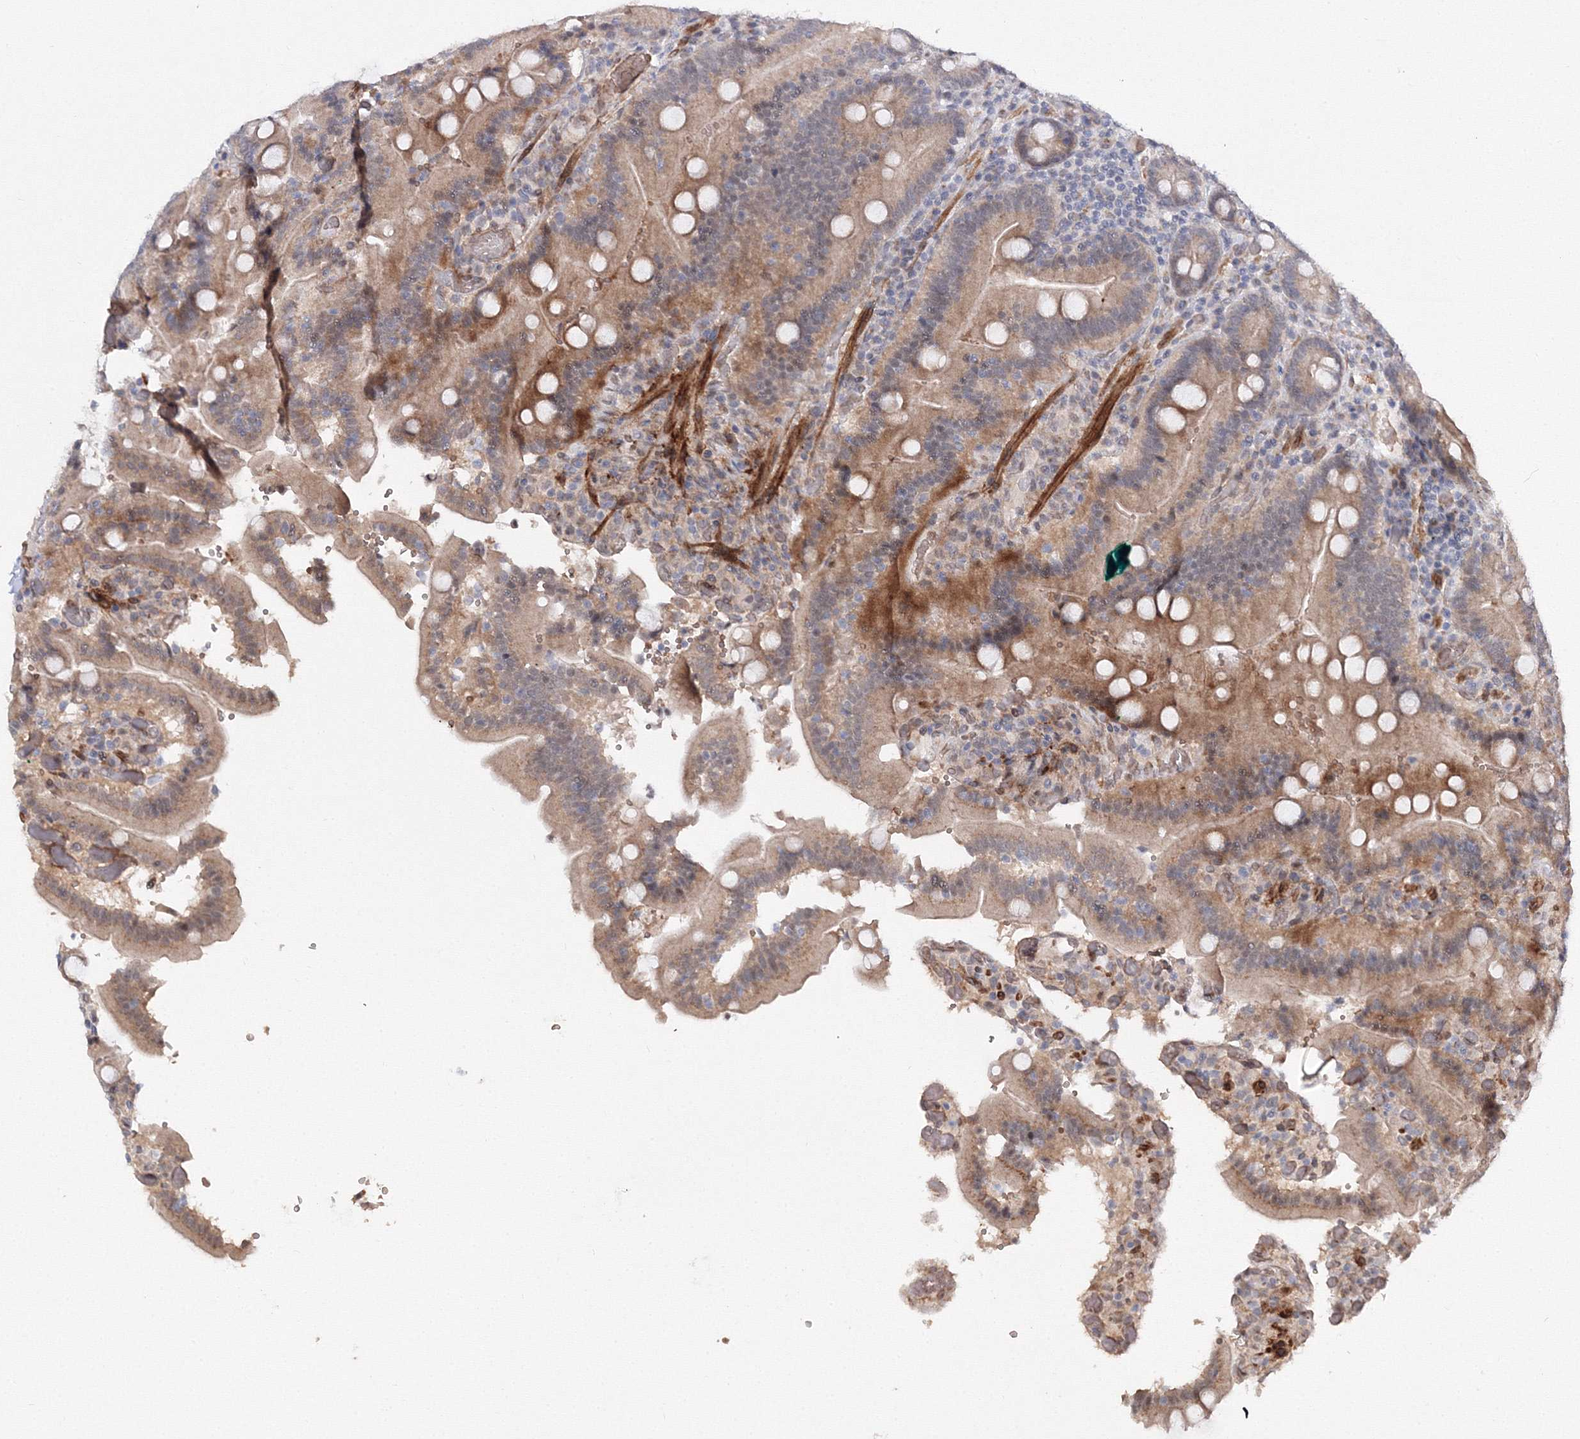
{"staining": {"intensity": "moderate", "quantity": ">75%", "location": "cytoplasmic/membranous,nuclear"}, "tissue": "duodenum", "cell_type": "Glandular cells", "image_type": "normal", "snomed": [{"axis": "morphology", "description": "Normal tissue, NOS"}, {"axis": "topography", "description": "Duodenum"}], "caption": "Immunohistochemical staining of unremarkable human duodenum shows >75% levels of moderate cytoplasmic/membranous,nuclear protein staining in about >75% of glandular cells.", "gene": "C11orf52", "patient": {"sex": "female", "age": 62}}